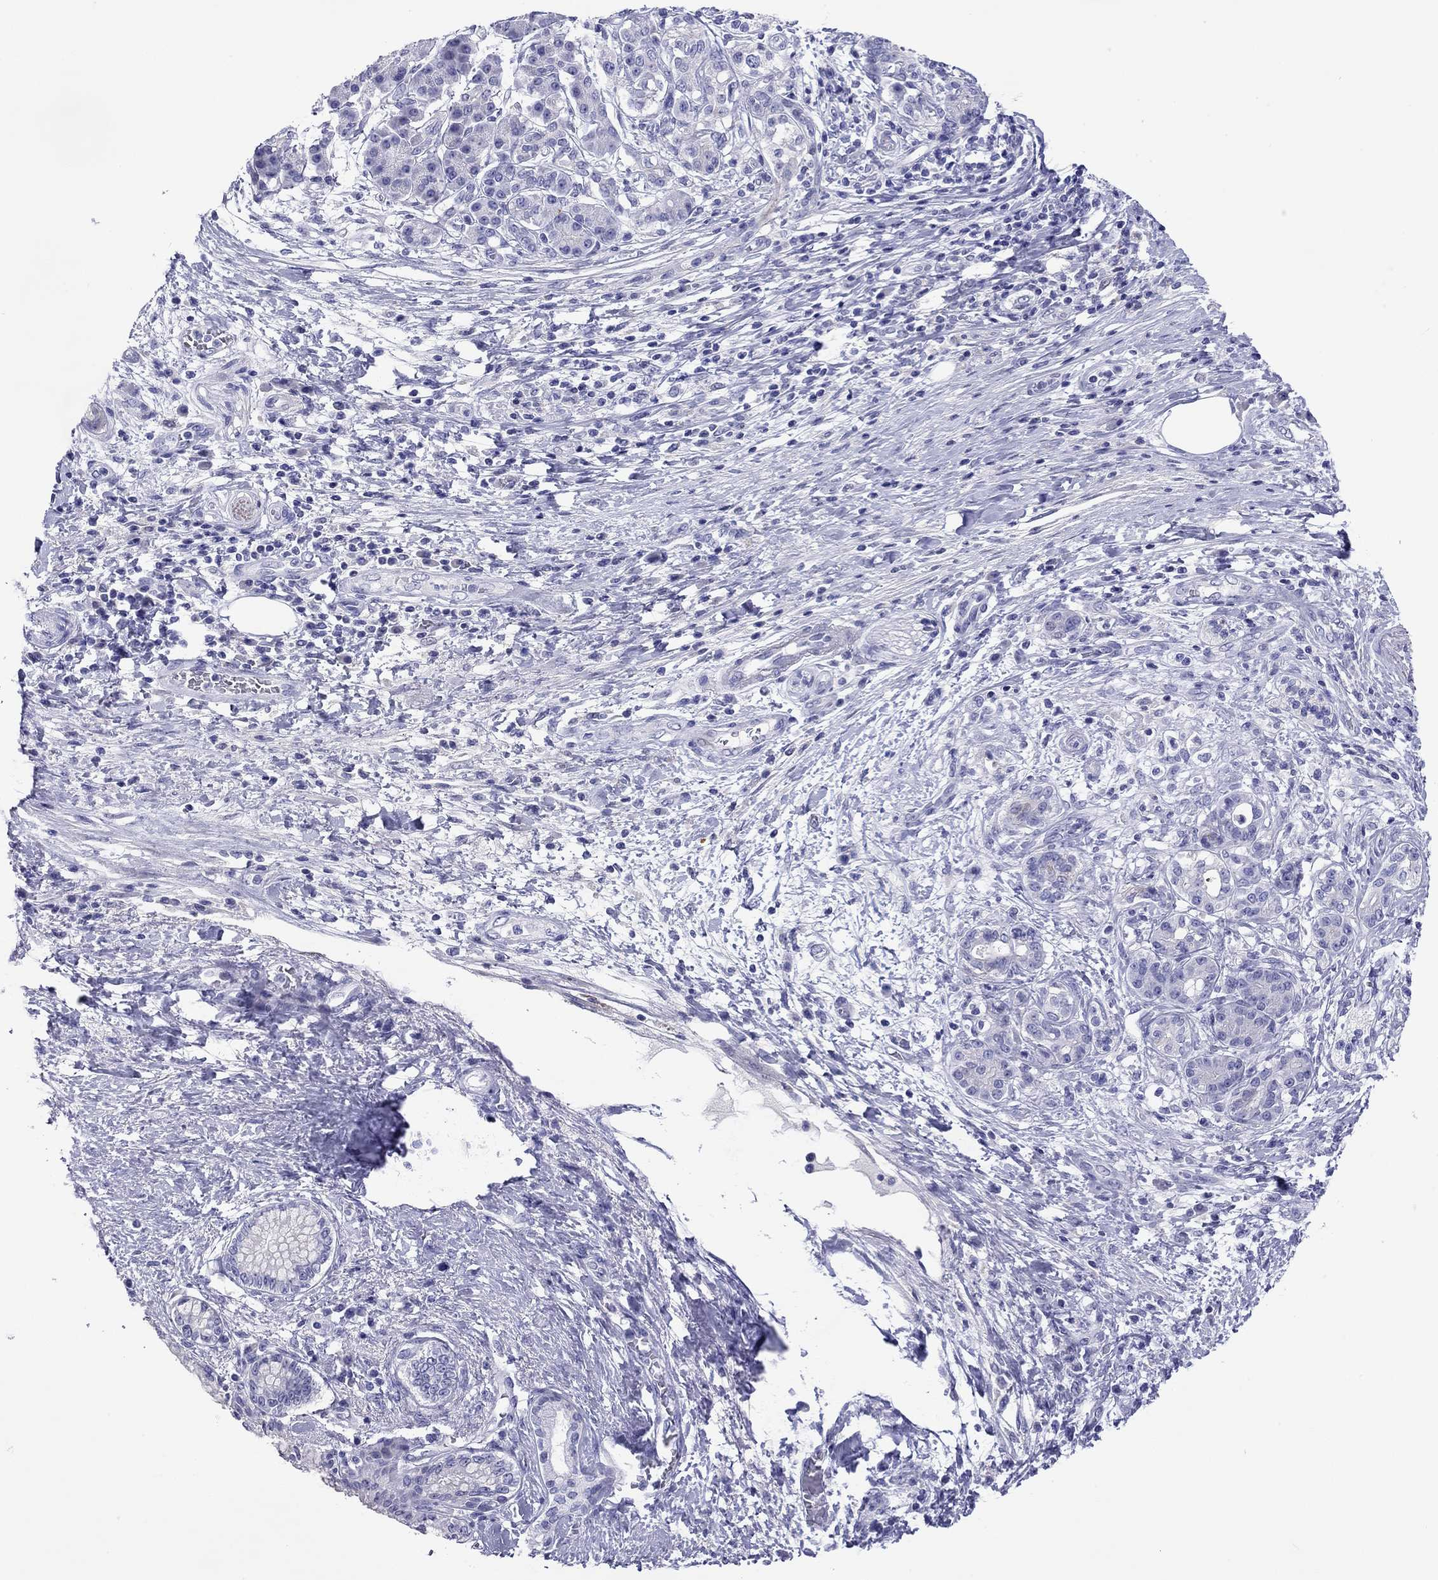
{"staining": {"intensity": "negative", "quantity": "none", "location": "none"}, "tissue": "pancreatic cancer", "cell_type": "Tumor cells", "image_type": "cancer", "snomed": [{"axis": "morphology", "description": "Adenocarcinoma, NOS"}, {"axis": "topography", "description": "Pancreas"}], "caption": "A high-resolution micrograph shows immunohistochemistry (IHC) staining of pancreatic adenocarcinoma, which reveals no significant positivity in tumor cells.", "gene": "CMYA5", "patient": {"sex": "female", "age": 73}}